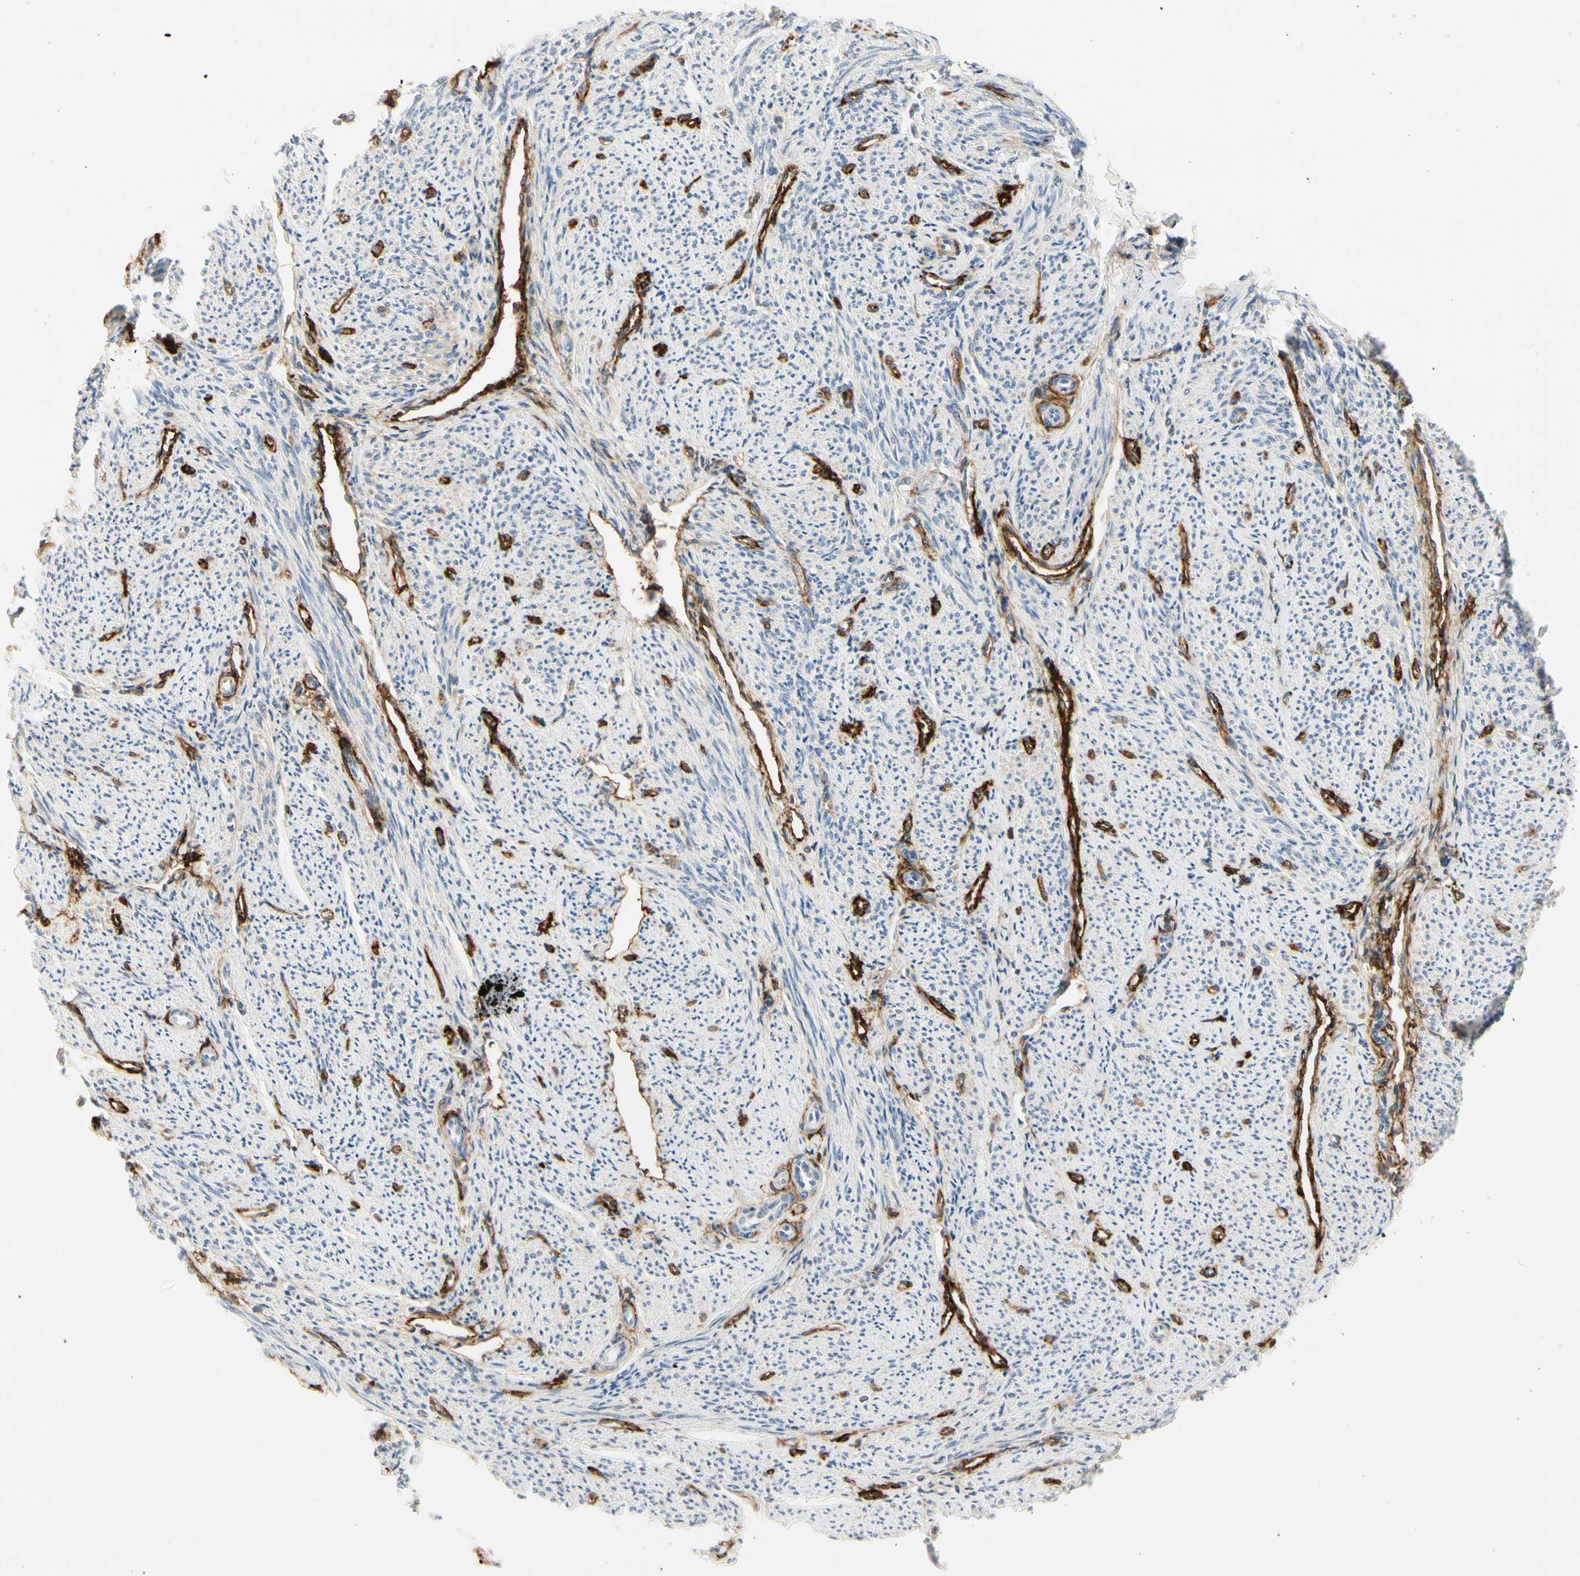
{"staining": {"intensity": "negative", "quantity": "none", "location": "none"}, "tissue": "smooth muscle", "cell_type": "Smooth muscle cells", "image_type": "normal", "snomed": [{"axis": "morphology", "description": "Normal tissue, NOS"}, {"axis": "topography", "description": "Smooth muscle"}], "caption": "Smooth muscle stained for a protein using immunohistochemistry (IHC) exhibits no positivity smooth muscle cells.", "gene": "GGT5", "patient": {"sex": "female", "age": 65}}